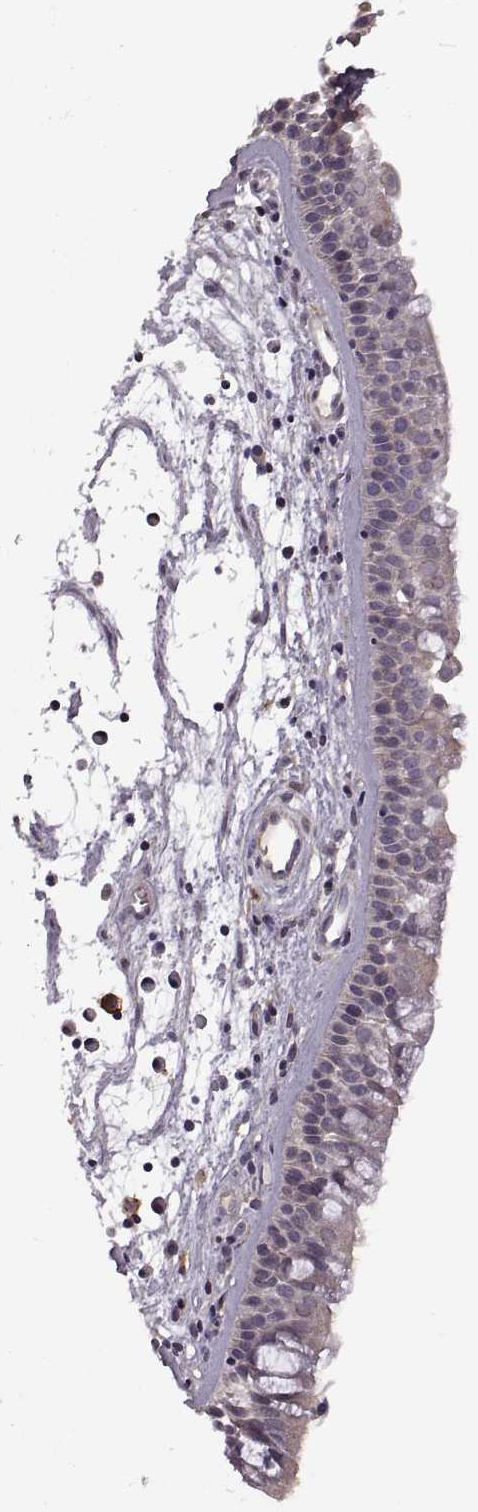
{"staining": {"intensity": "negative", "quantity": "none", "location": "none"}, "tissue": "nasopharynx", "cell_type": "Respiratory epithelial cells", "image_type": "normal", "snomed": [{"axis": "morphology", "description": "Normal tissue, NOS"}, {"axis": "topography", "description": "Nasopharynx"}], "caption": "Immunohistochemistry (IHC) image of unremarkable nasopharynx: human nasopharynx stained with DAB (3,3'-diaminobenzidine) demonstrates no significant protein staining in respiratory epithelial cells. (DAB immunohistochemistry, high magnification).", "gene": "PIERCE1", "patient": {"sex": "female", "age": 68}}